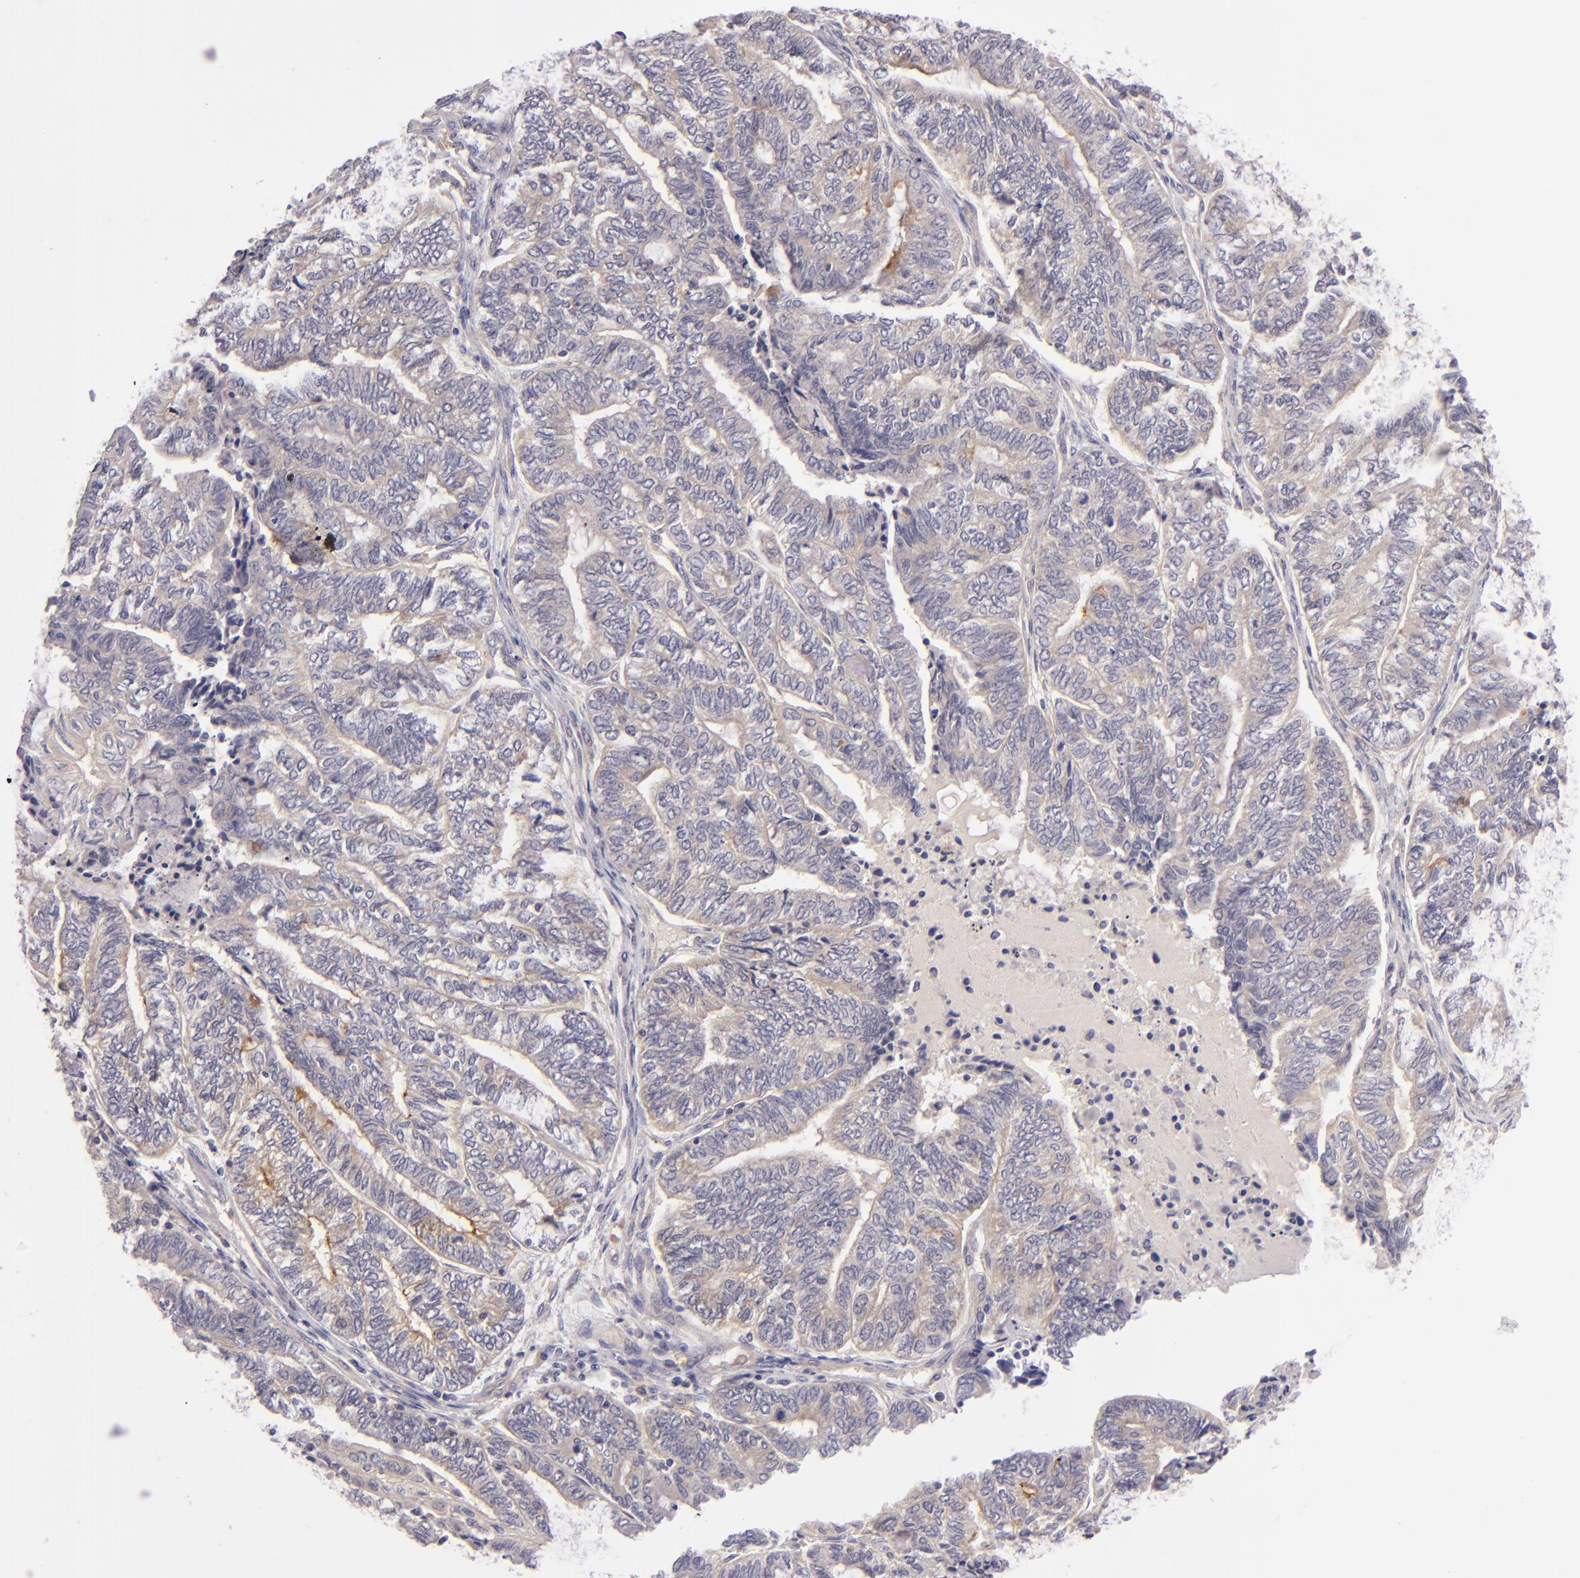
{"staining": {"intensity": "weak", "quantity": "<25%", "location": "cytoplasmic/membranous"}, "tissue": "endometrial cancer", "cell_type": "Tumor cells", "image_type": "cancer", "snomed": [{"axis": "morphology", "description": "Adenocarcinoma, NOS"}, {"axis": "topography", "description": "Uterus"}, {"axis": "topography", "description": "Endometrium"}], "caption": "This is an immunohistochemistry (IHC) micrograph of human endometrial cancer. There is no expression in tumor cells.", "gene": "CD83", "patient": {"sex": "female", "age": 70}}